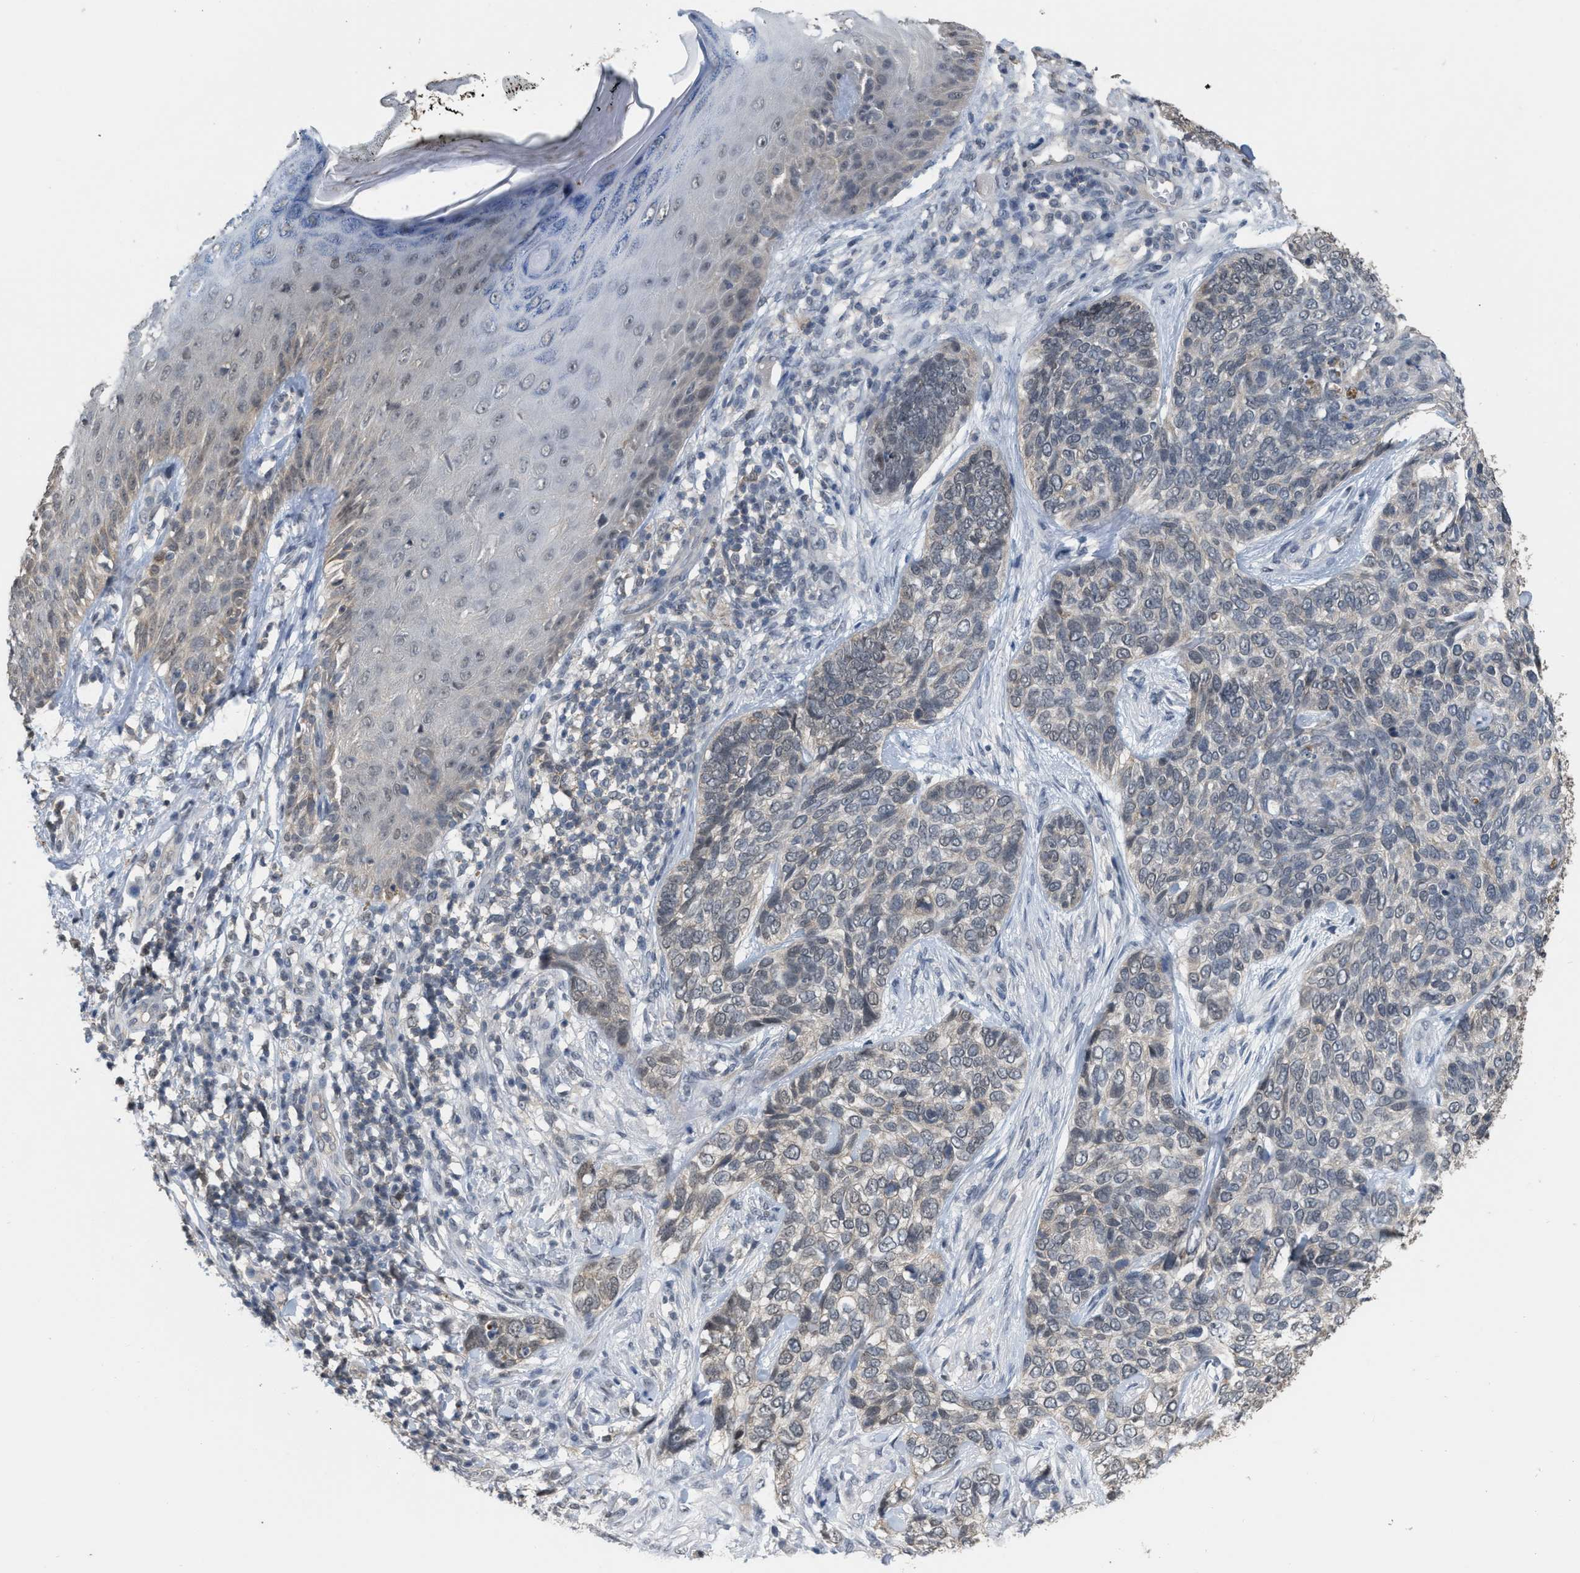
{"staining": {"intensity": "negative", "quantity": "none", "location": "none"}, "tissue": "skin cancer", "cell_type": "Tumor cells", "image_type": "cancer", "snomed": [{"axis": "morphology", "description": "Basal cell carcinoma"}, {"axis": "topography", "description": "Skin"}], "caption": "The image demonstrates no significant expression in tumor cells of skin cancer (basal cell carcinoma).", "gene": "BAIAP2L1", "patient": {"sex": "female", "age": 64}}